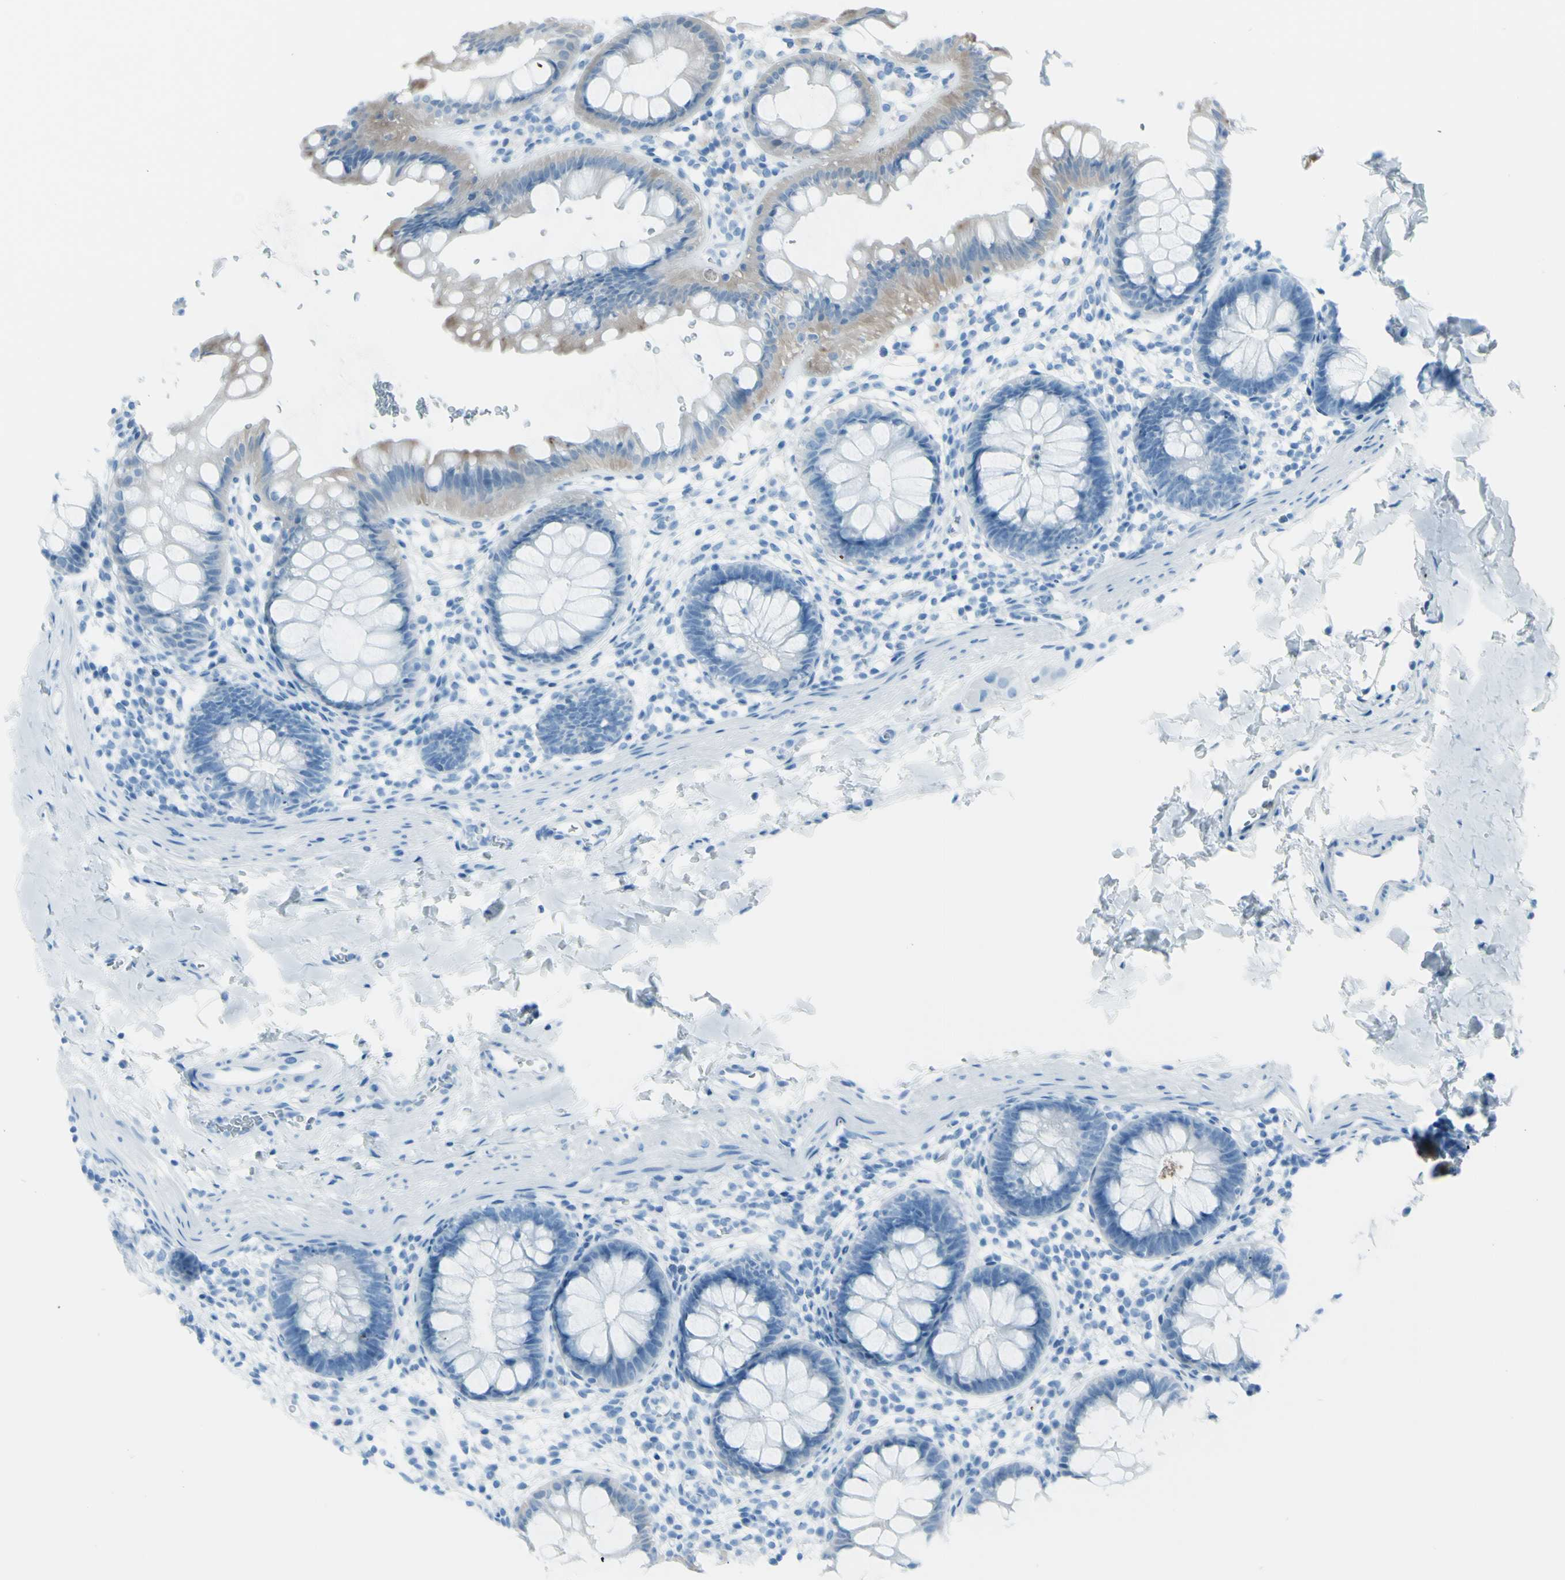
{"staining": {"intensity": "negative", "quantity": "none", "location": "none"}, "tissue": "rectum", "cell_type": "Glandular cells", "image_type": "normal", "snomed": [{"axis": "morphology", "description": "Normal tissue, NOS"}, {"axis": "topography", "description": "Rectum"}], "caption": "High power microscopy histopathology image of an immunohistochemistry image of unremarkable rectum, revealing no significant positivity in glandular cells.", "gene": "AFP", "patient": {"sex": "female", "age": 24}}